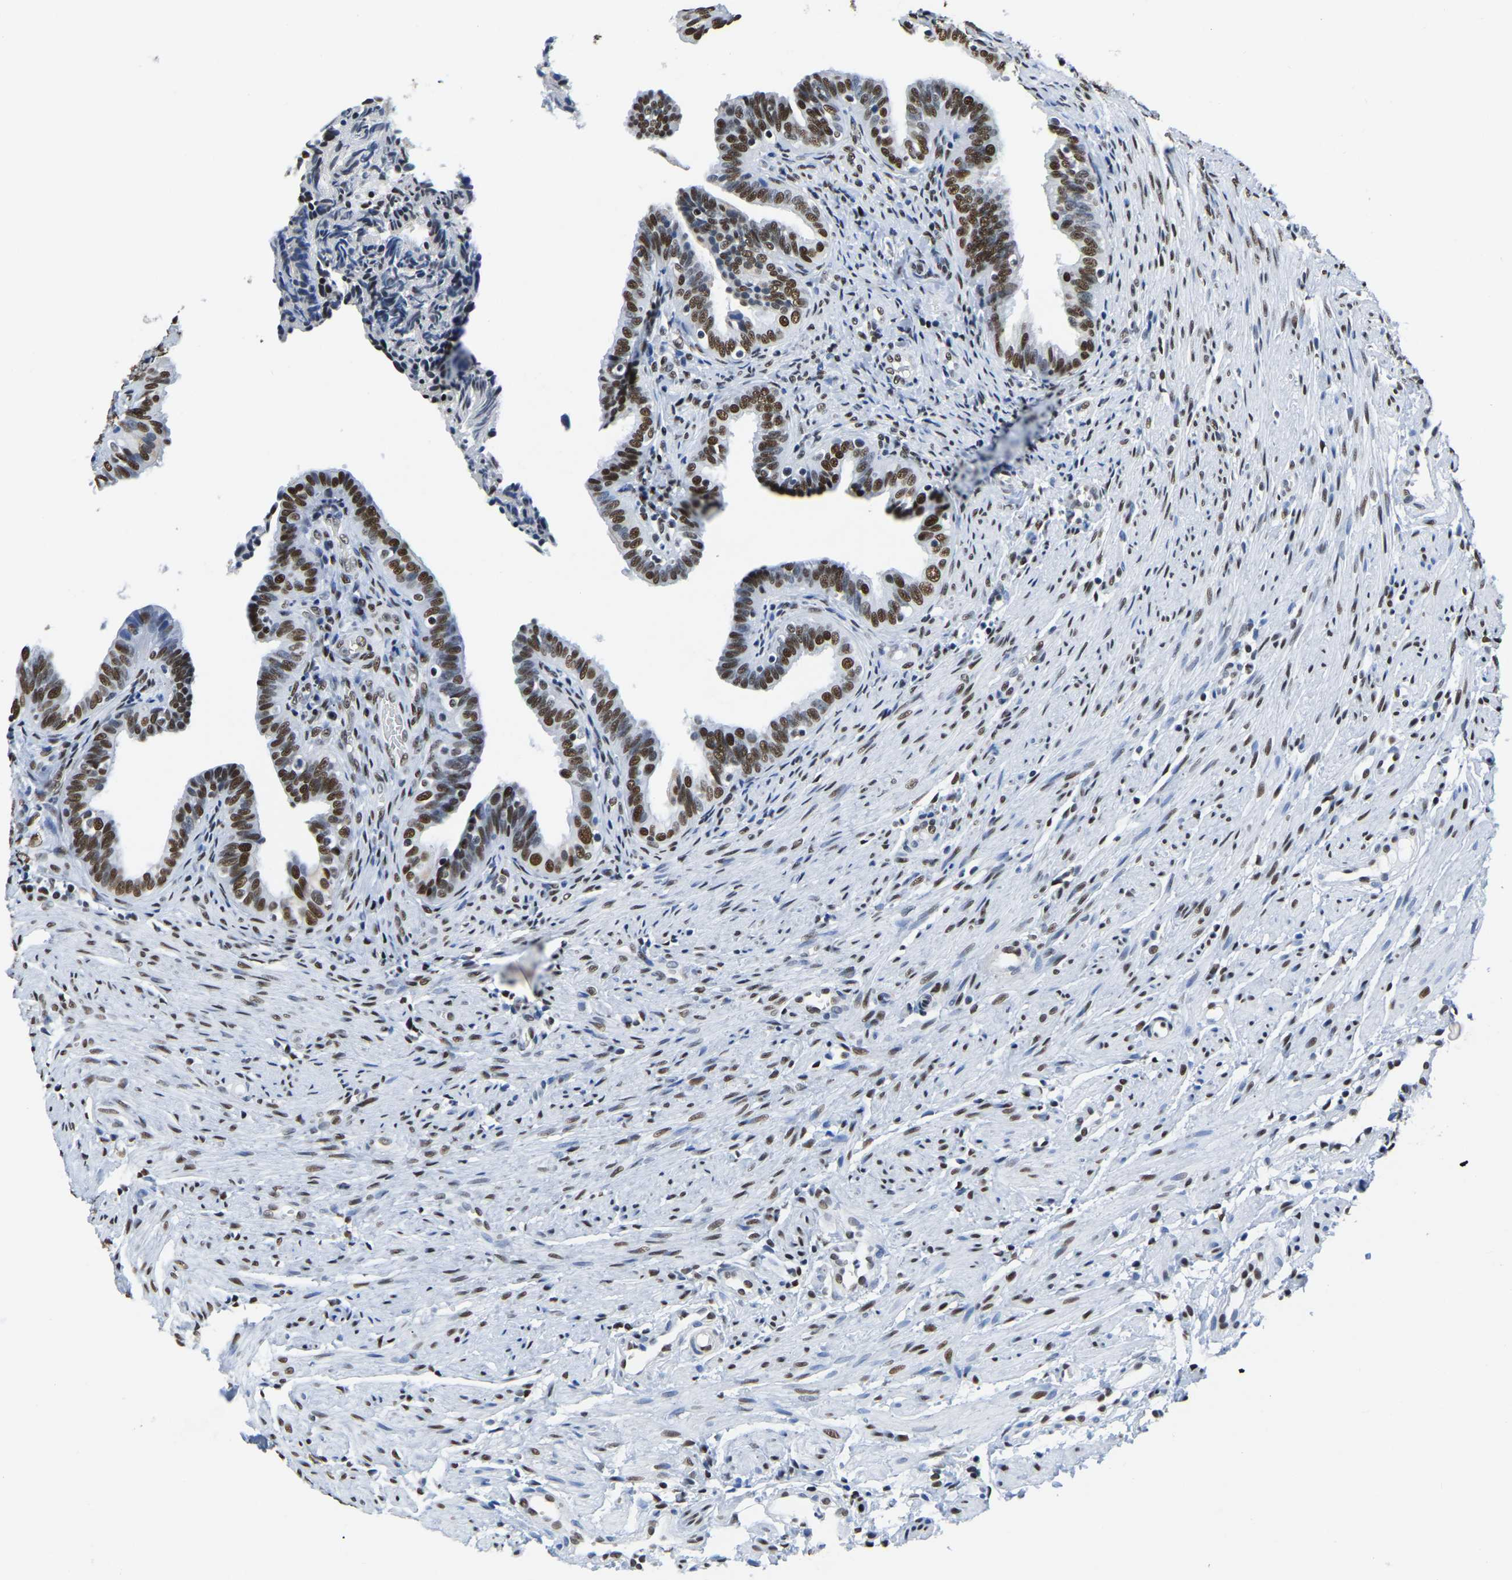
{"staining": {"intensity": "strong", "quantity": ">75%", "location": "nuclear"}, "tissue": "fallopian tube", "cell_type": "Glandular cells", "image_type": "normal", "snomed": [{"axis": "morphology", "description": "Normal tissue, NOS"}, {"axis": "topography", "description": "Fallopian tube"}, {"axis": "topography", "description": "Placenta"}], "caption": "Protein expression by immunohistochemistry (IHC) displays strong nuclear expression in approximately >75% of glandular cells in normal fallopian tube. (IHC, brightfield microscopy, high magnification).", "gene": "UBA1", "patient": {"sex": "female", "age": 34}}